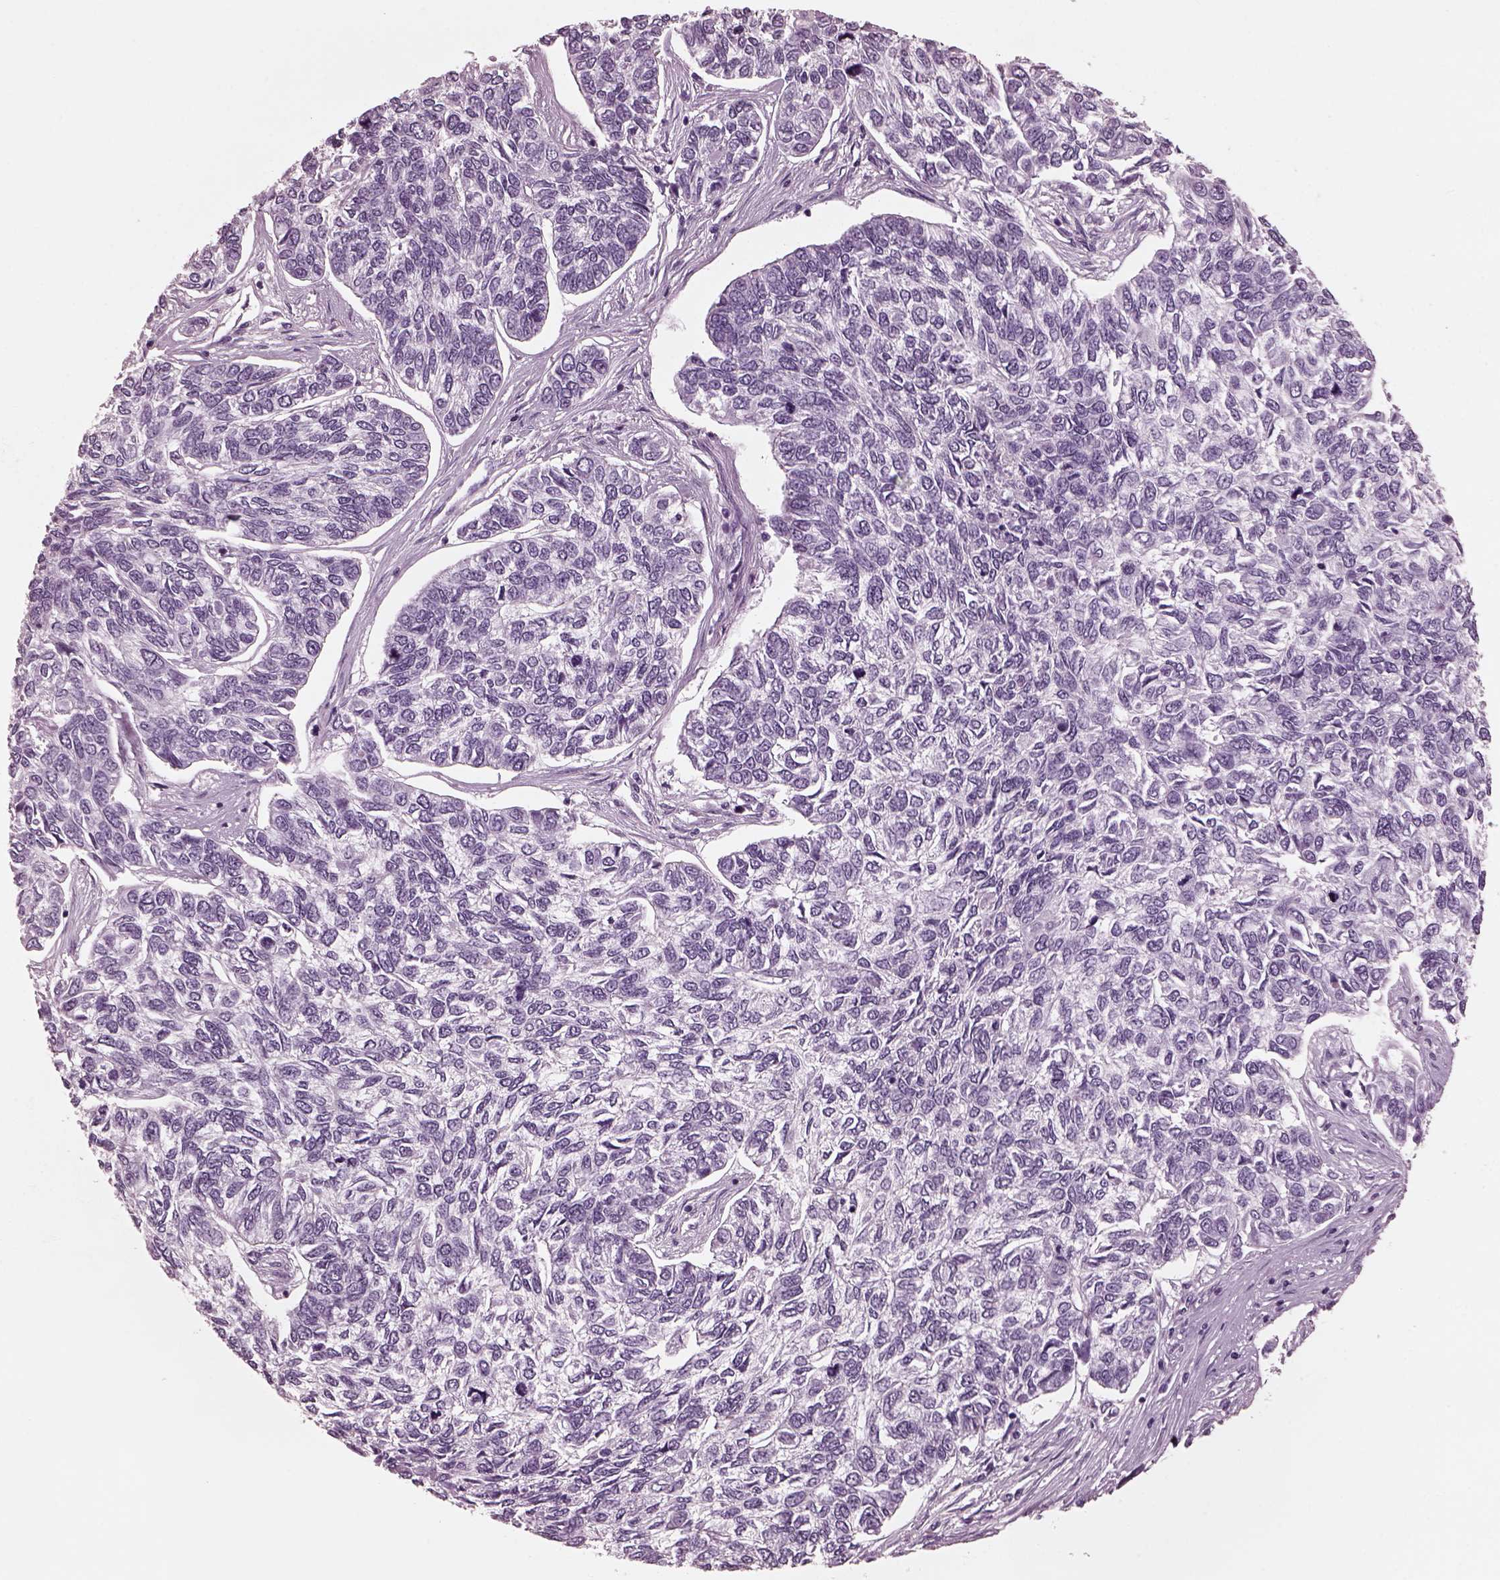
{"staining": {"intensity": "negative", "quantity": "none", "location": "none"}, "tissue": "skin cancer", "cell_type": "Tumor cells", "image_type": "cancer", "snomed": [{"axis": "morphology", "description": "Basal cell carcinoma"}, {"axis": "topography", "description": "Skin"}], "caption": "Immunohistochemical staining of skin basal cell carcinoma reveals no significant expression in tumor cells.", "gene": "CGA", "patient": {"sex": "female", "age": 65}}